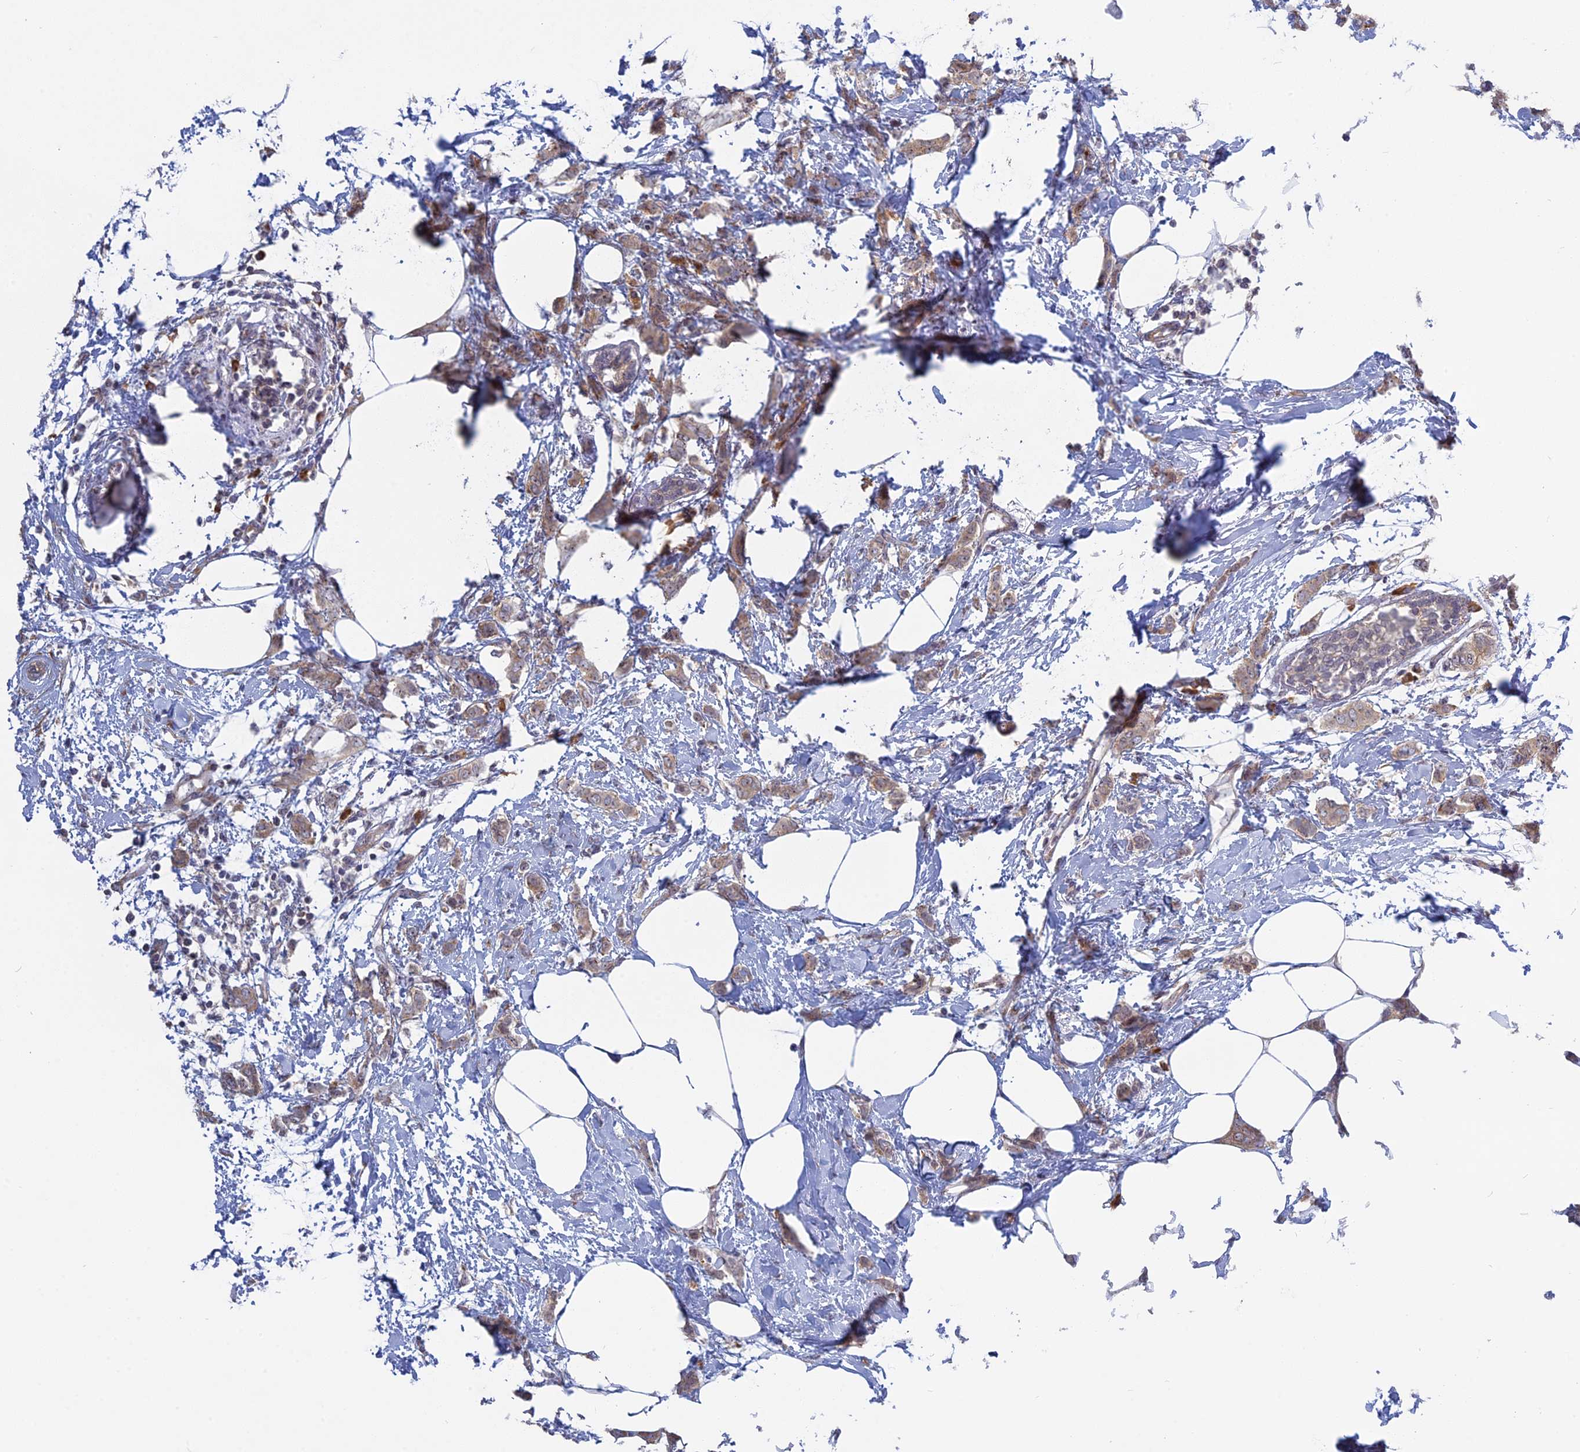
{"staining": {"intensity": "weak", "quantity": ">75%", "location": "cytoplasmic/membranous"}, "tissue": "breast cancer", "cell_type": "Tumor cells", "image_type": "cancer", "snomed": [{"axis": "morphology", "description": "Duct carcinoma"}, {"axis": "topography", "description": "Breast"}], "caption": "Protein staining reveals weak cytoplasmic/membranous staining in about >75% of tumor cells in breast cancer (invasive ductal carcinoma). The protein of interest is shown in brown color, while the nuclei are stained blue.", "gene": "RPS19BP1", "patient": {"sex": "female", "age": 72}}